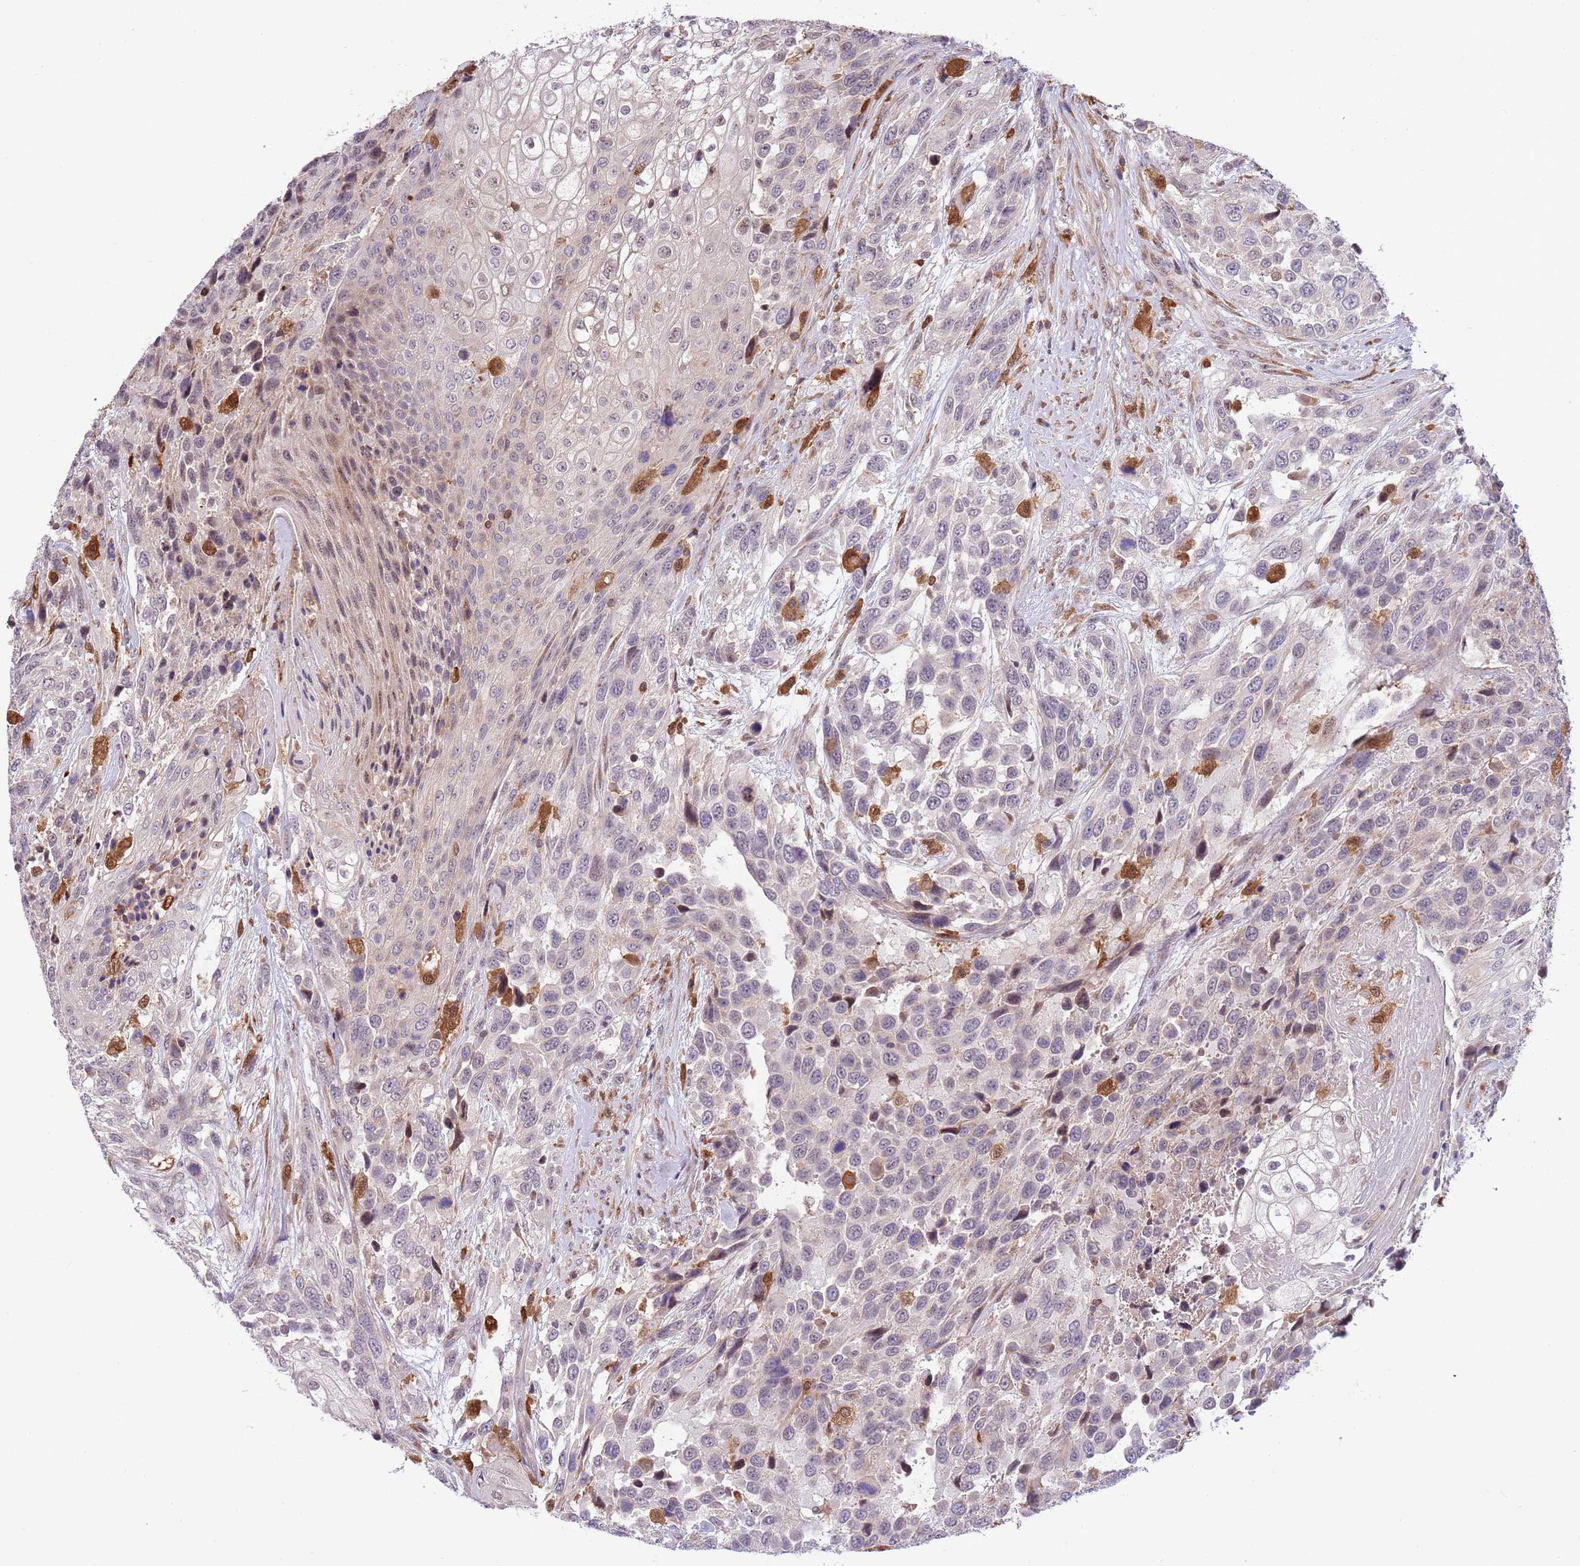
{"staining": {"intensity": "negative", "quantity": "none", "location": "none"}, "tissue": "urothelial cancer", "cell_type": "Tumor cells", "image_type": "cancer", "snomed": [{"axis": "morphology", "description": "Urothelial carcinoma, High grade"}, {"axis": "topography", "description": "Urinary bladder"}], "caption": "A histopathology image of urothelial carcinoma (high-grade) stained for a protein demonstrates no brown staining in tumor cells. (DAB immunohistochemistry with hematoxylin counter stain).", "gene": "CCNJL", "patient": {"sex": "female", "age": 70}}